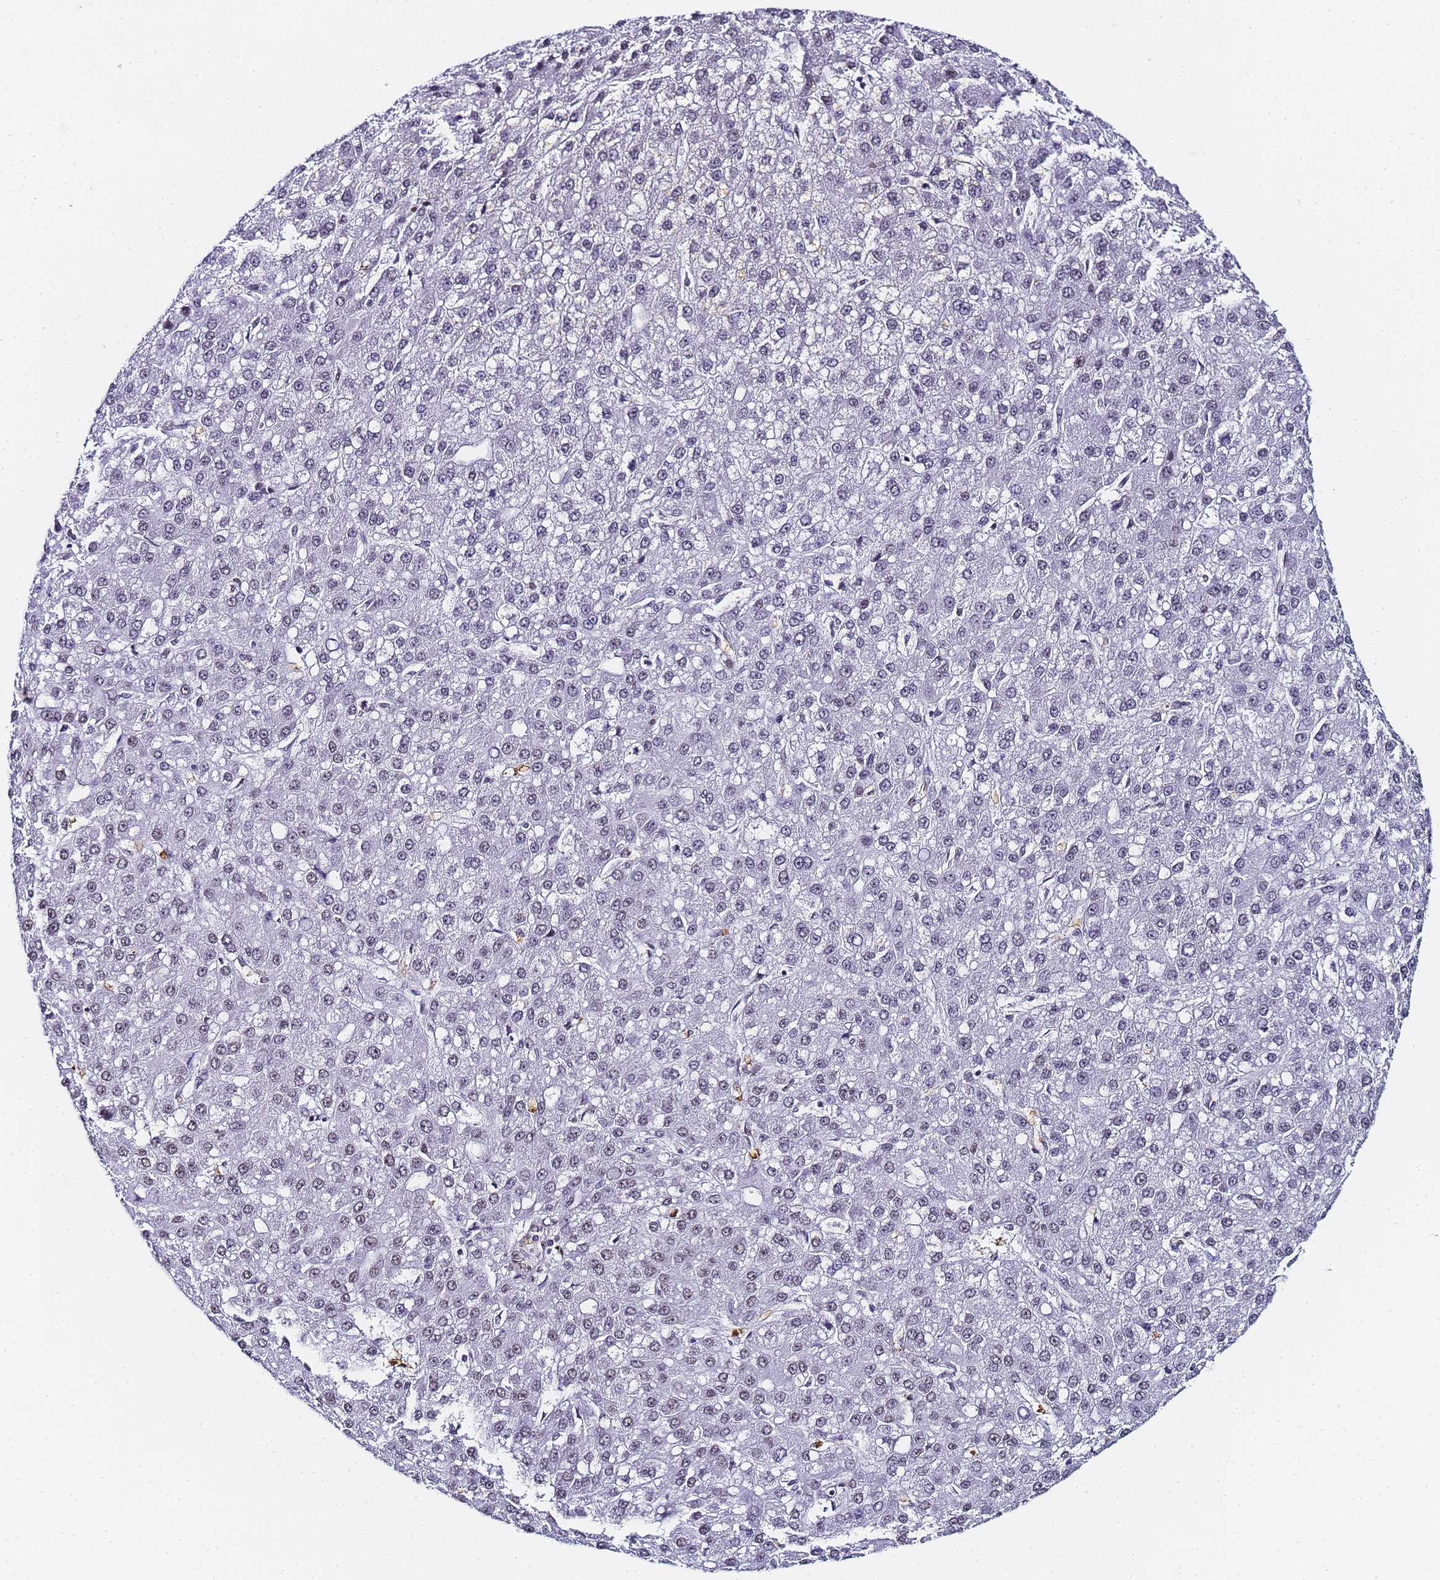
{"staining": {"intensity": "negative", "quantity": "none", "location": "none"}, "tissue": "liver cancer", "cell_type": "Tumor cells", "image_type": "cancer", "snomed": [{"axis": "morphology", "description": "Carcinoma, Hepatocellular, NOS"}, {"axis": "topography", "description": "Liver"}], "caption": "The IHC photomicrograph has no significant positivity in tumor cells of liver cancer tissue.", "gene": "POLR1A", "patient": {"sex": "male", "age": 67}}